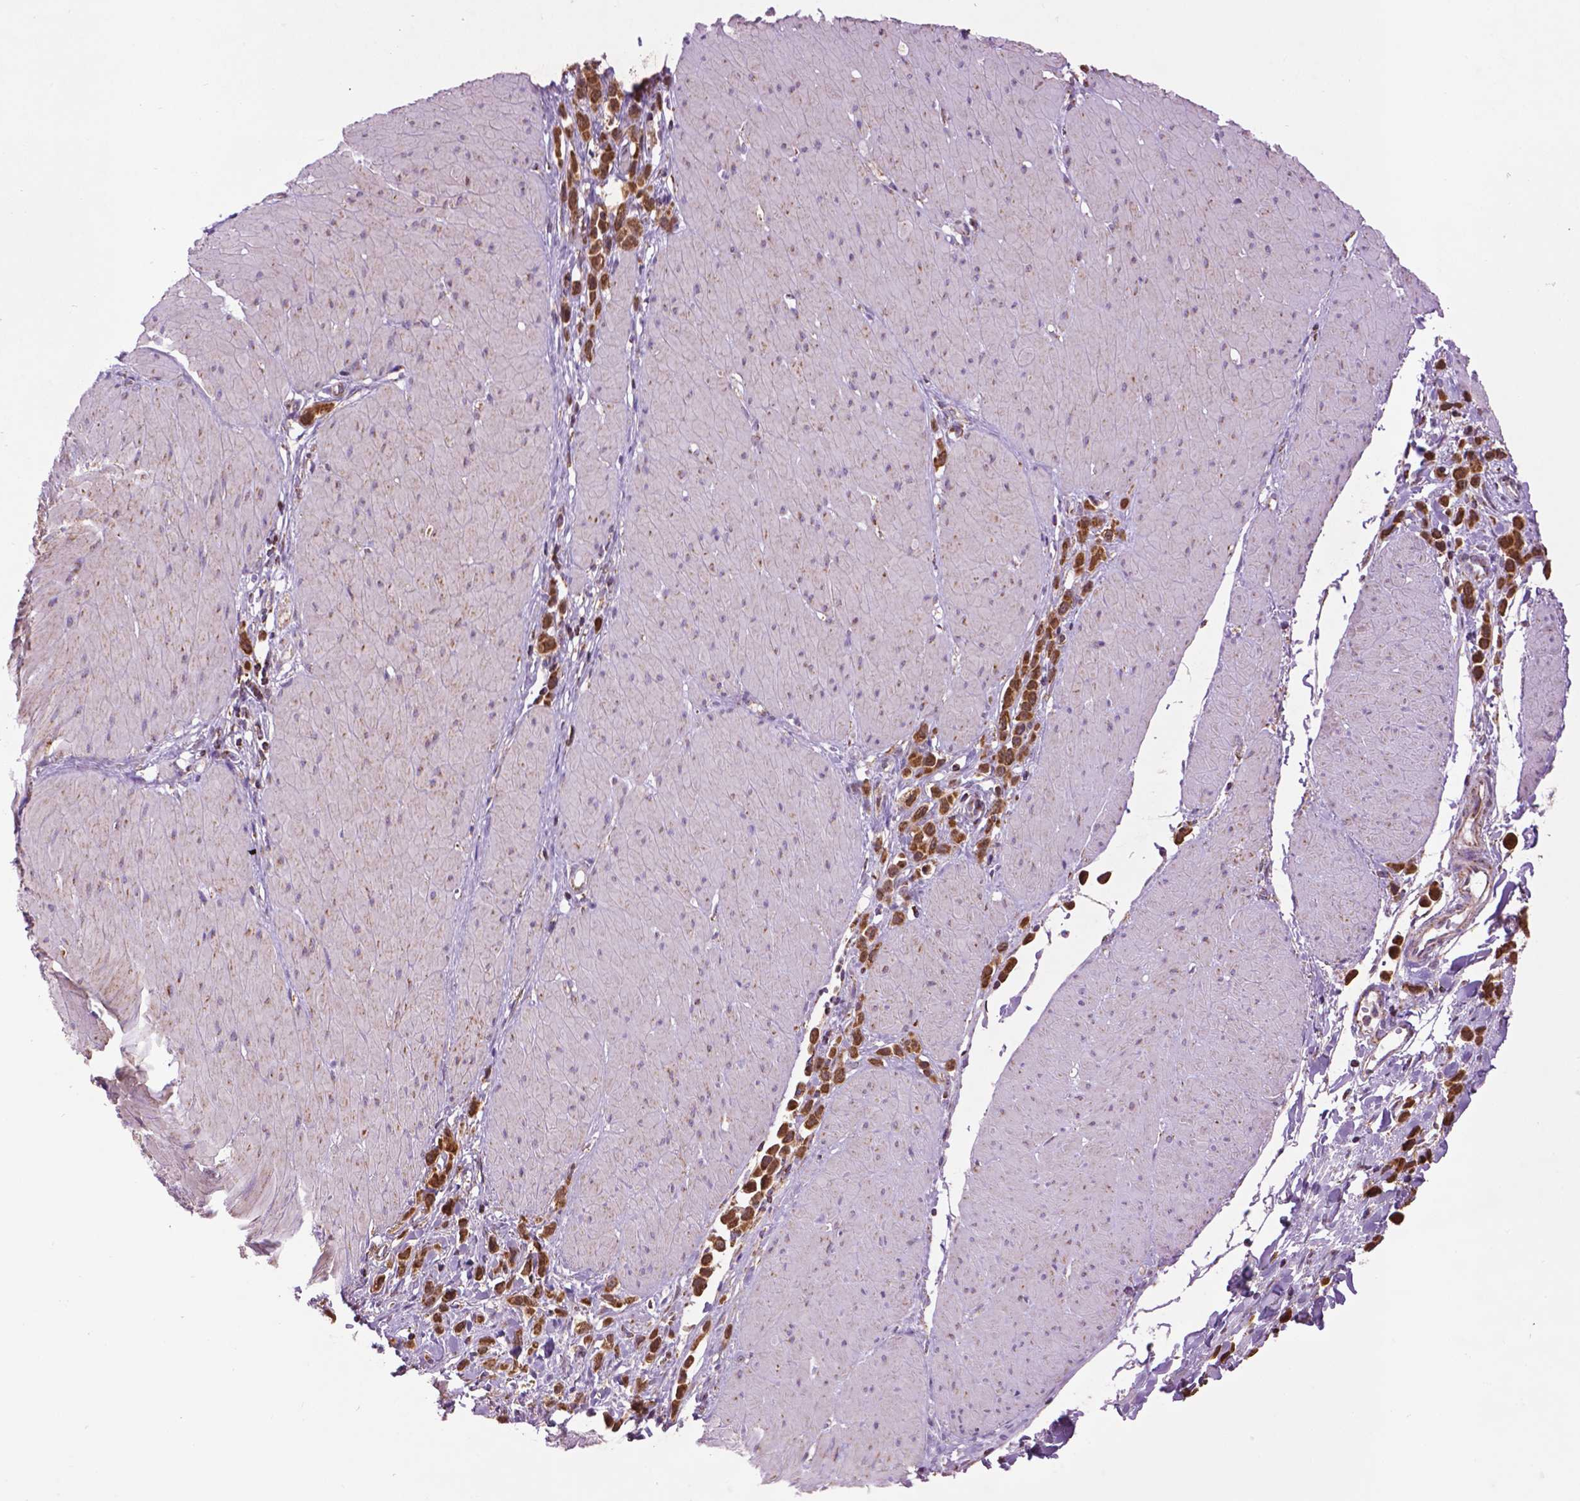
{"staining": {"intensity": "strong", "quantity": ">75%", "location": "cytoplasmic/membranous"}, "tissue": "stomach cancer", "cell_type": "Tumor cells", "image_type": "cancer", "snomed": [{"axis": "morphology", "description": "Adenocarcinoma, NOS"}, {"axis": "topography", "description": "Stomach"}], "caption": "Tumor cells display high levels of strong cytoplasmic/membranous positivity in approximately >75% of cells in human stomach cancer (adenocarcinoma).", "gene": "PYCR3", "patient": {"sex": "male", "age": 47}}